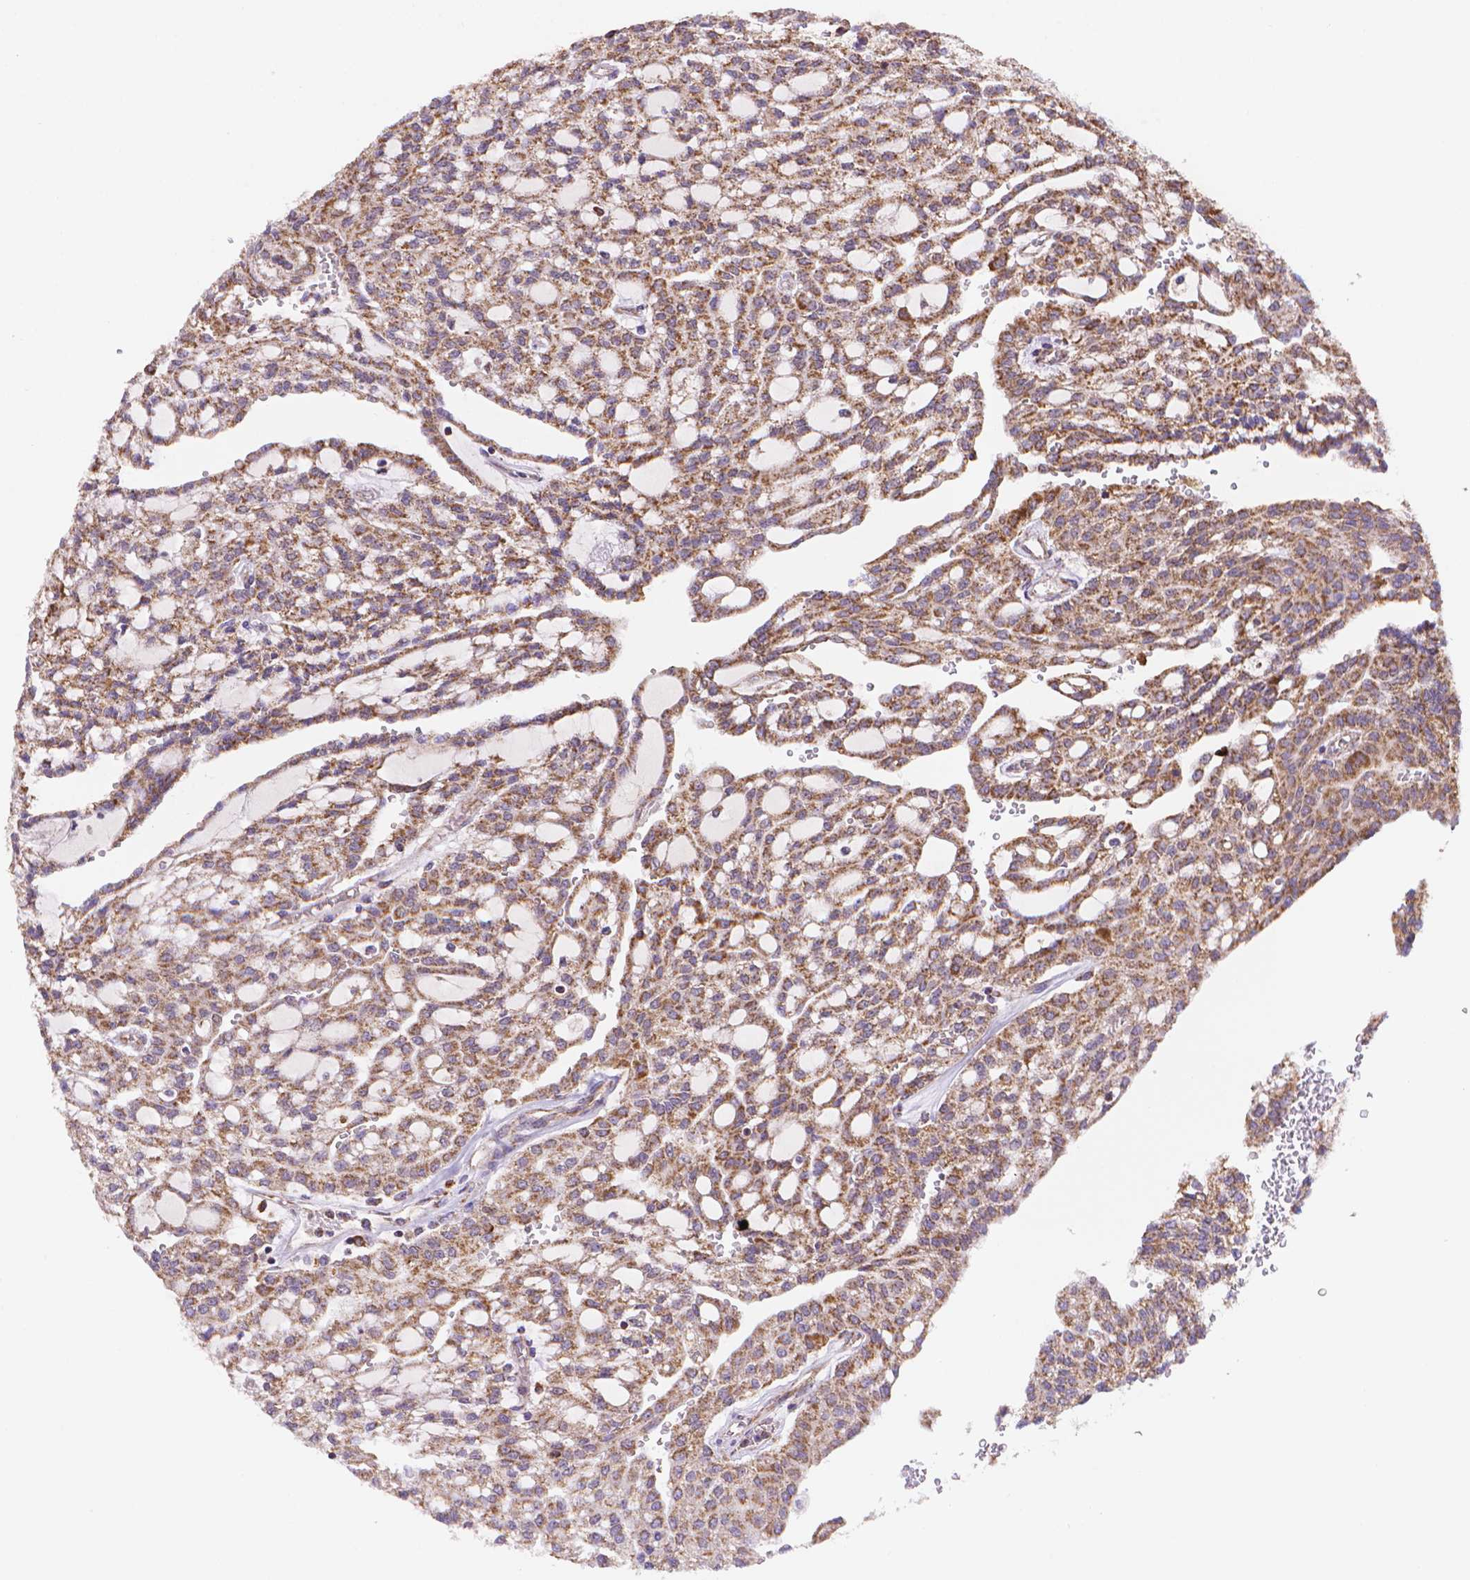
{"staining": {"intensity": "moderate", "quantity": ">75%", "location": "cytoplasmic/membranous"}, "tissue": "renal cancer", "cell_type": "Tumor cells", "image_type": "cancer", "snomed": [{"axis": "morphology", "description": "Adenocarcinoma, NOS"}, {"axis": "topography", "description": "Kidney"}], "caption": "Tumor cells exhibit moderate cytoplasmic/membranous expression in approximately >75% of cells in renal cancer (adenocarcinoma). (DAB (3,3'-diaminobenzidine) IHC, brown staining for protein, blue staining for nuclei).", "gene": "CYYR1", "patient": {"sex": "male", "age": 63}}